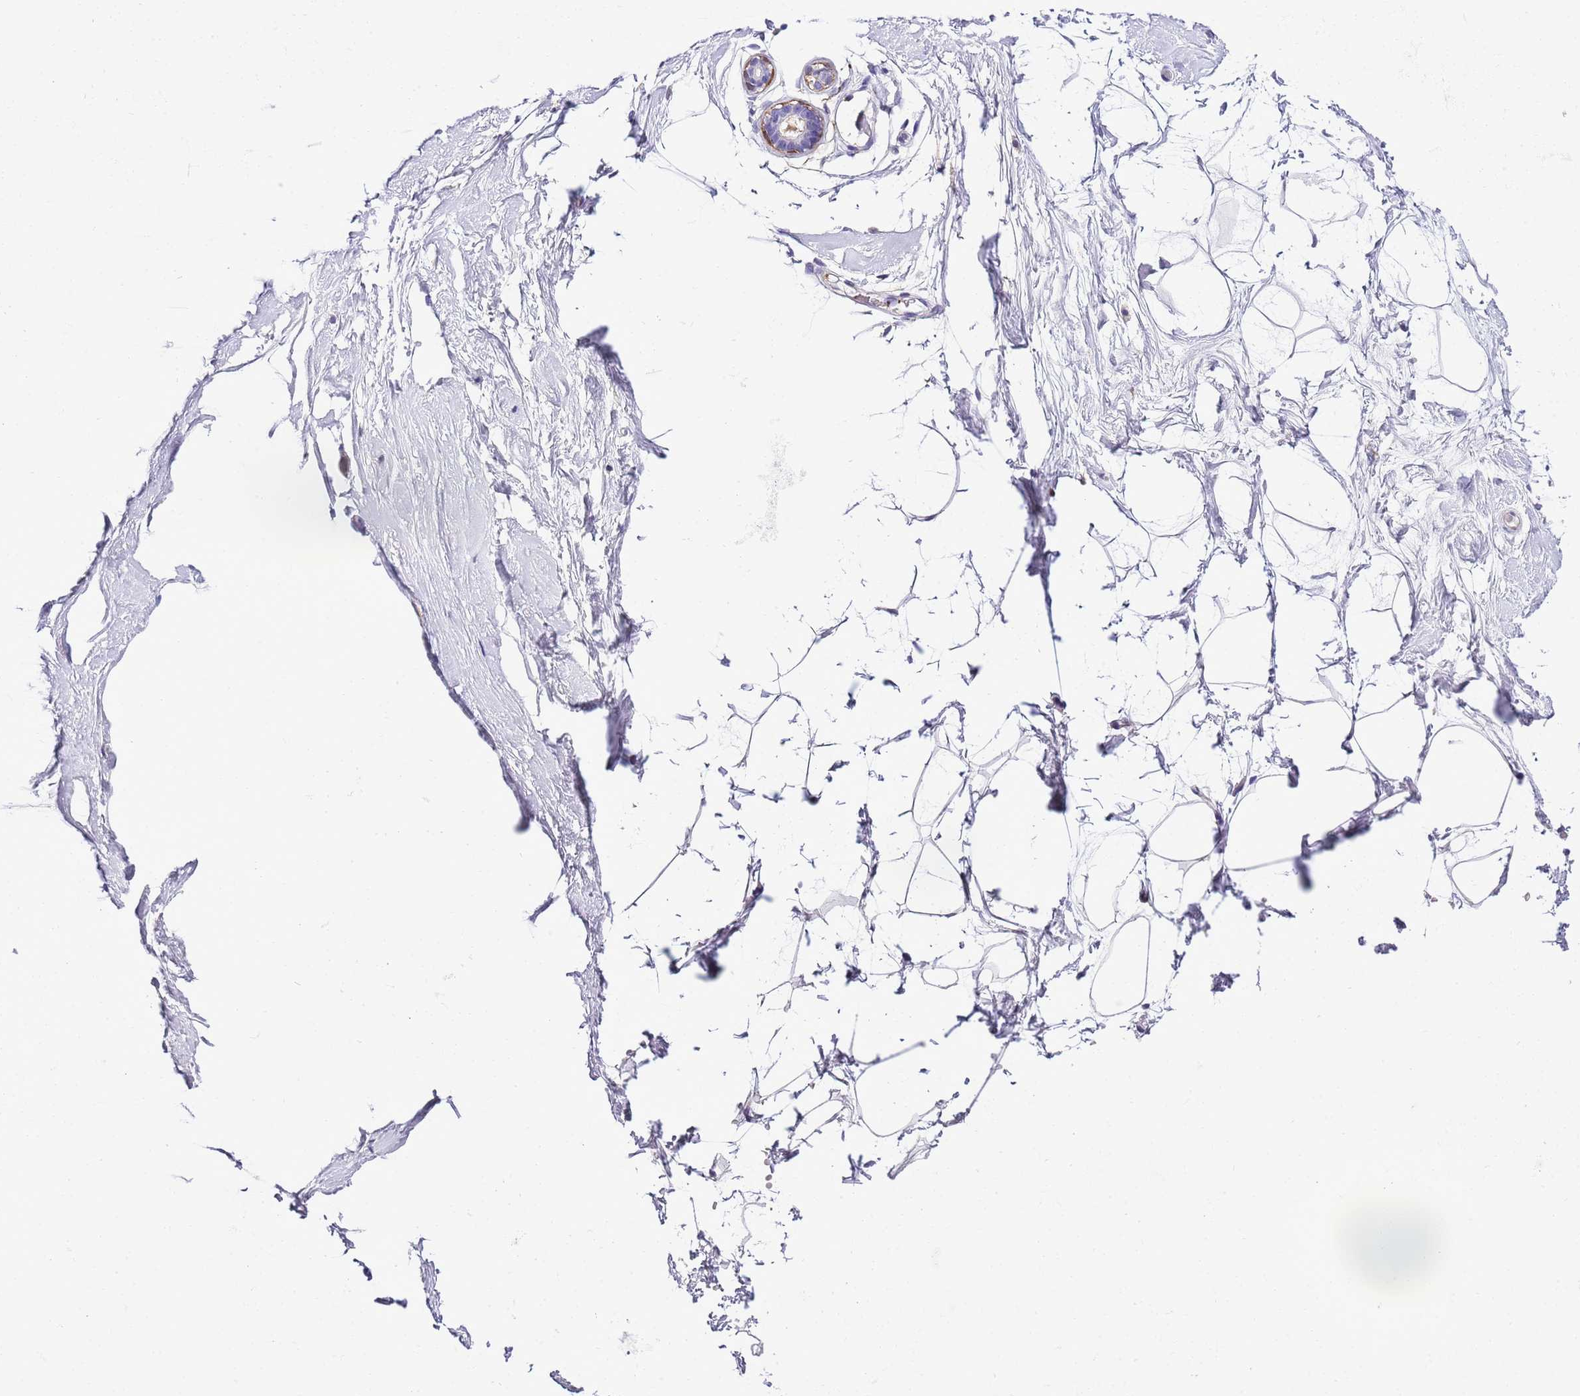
{"staining": {"intensity": "negative", "quantity": "none", "location": "none"}, "tissue": "breast", "cell_type": "Adipocytes", "image_type": "normal", "snomed": [{"axis": "morphology", "description": "Normal tissue, NOS"}, {"axis": "morphology", "description": "Adenoma, NOS"}, {"axis": "topography", "description": "Breast"}], "caption": "This is an immunohistochemistry (IHC) histopathology image of unremarkable breast. There is no expression in adipocytes.", "gene": "CNN2", "patient": {"sex": "female", "age": 23}}